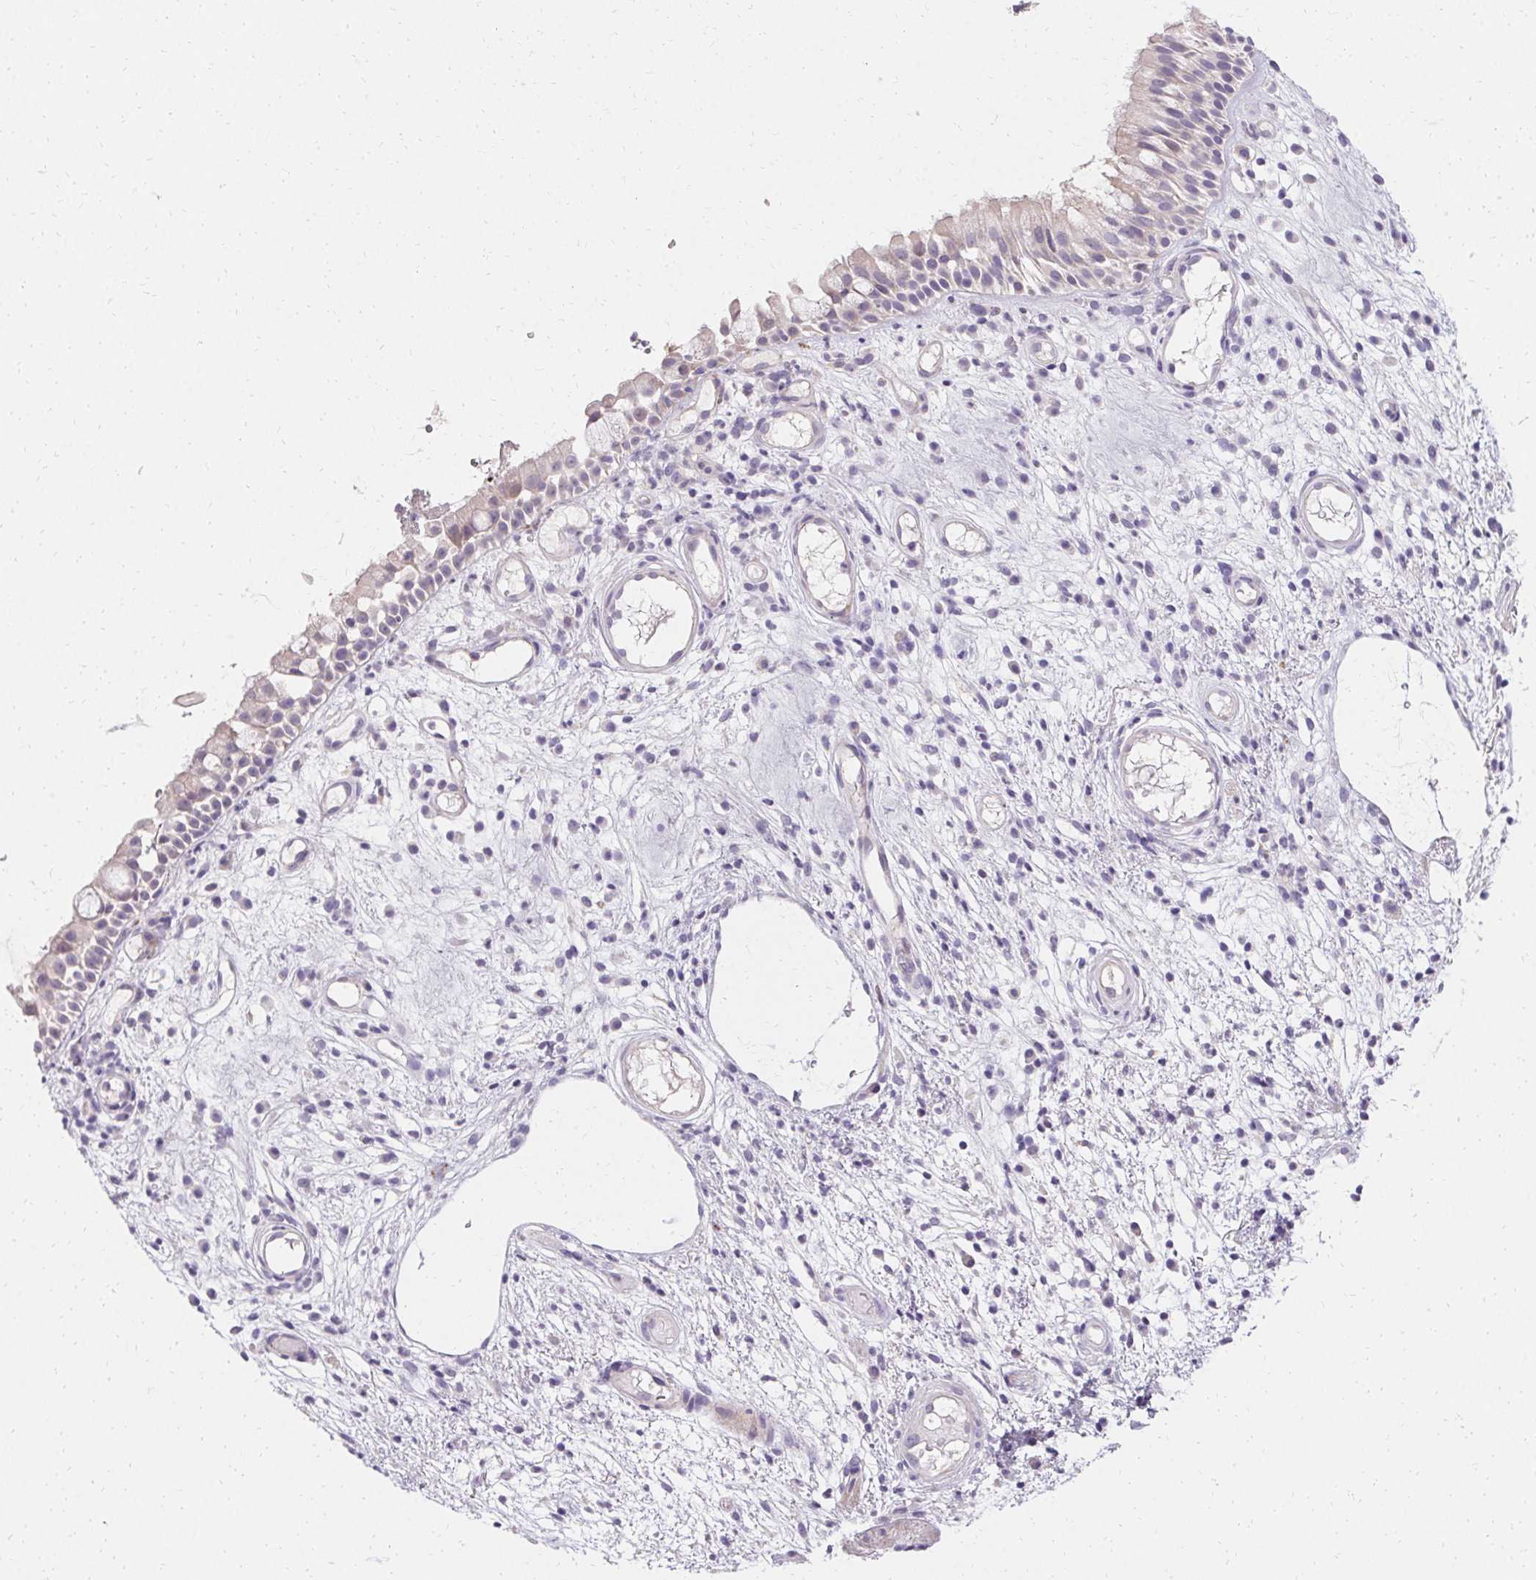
{"staining": {"intensity": "weak", "quantity": "<25%", "location": "cytoplasmic/membranous"}, "tissue": "nasopharynx", "cell_type": "Respiratory epithelial cells", "image_type": "normal", "snomed": [{"axis": "morphology", "description": "Normal tissue, NOS"}, {"axis": "morphology", "description": "Inflammation, NOS"}, {"axis": "topography", "description": "Nasopharynx"}], "caption": "Immunohistochemical staining of unremarkable human nasopharynx exhibits no significant expression in respiratory epithelial cells.", "gene": "TRIP13", "patient": {"sex": "male", "age": 54}}